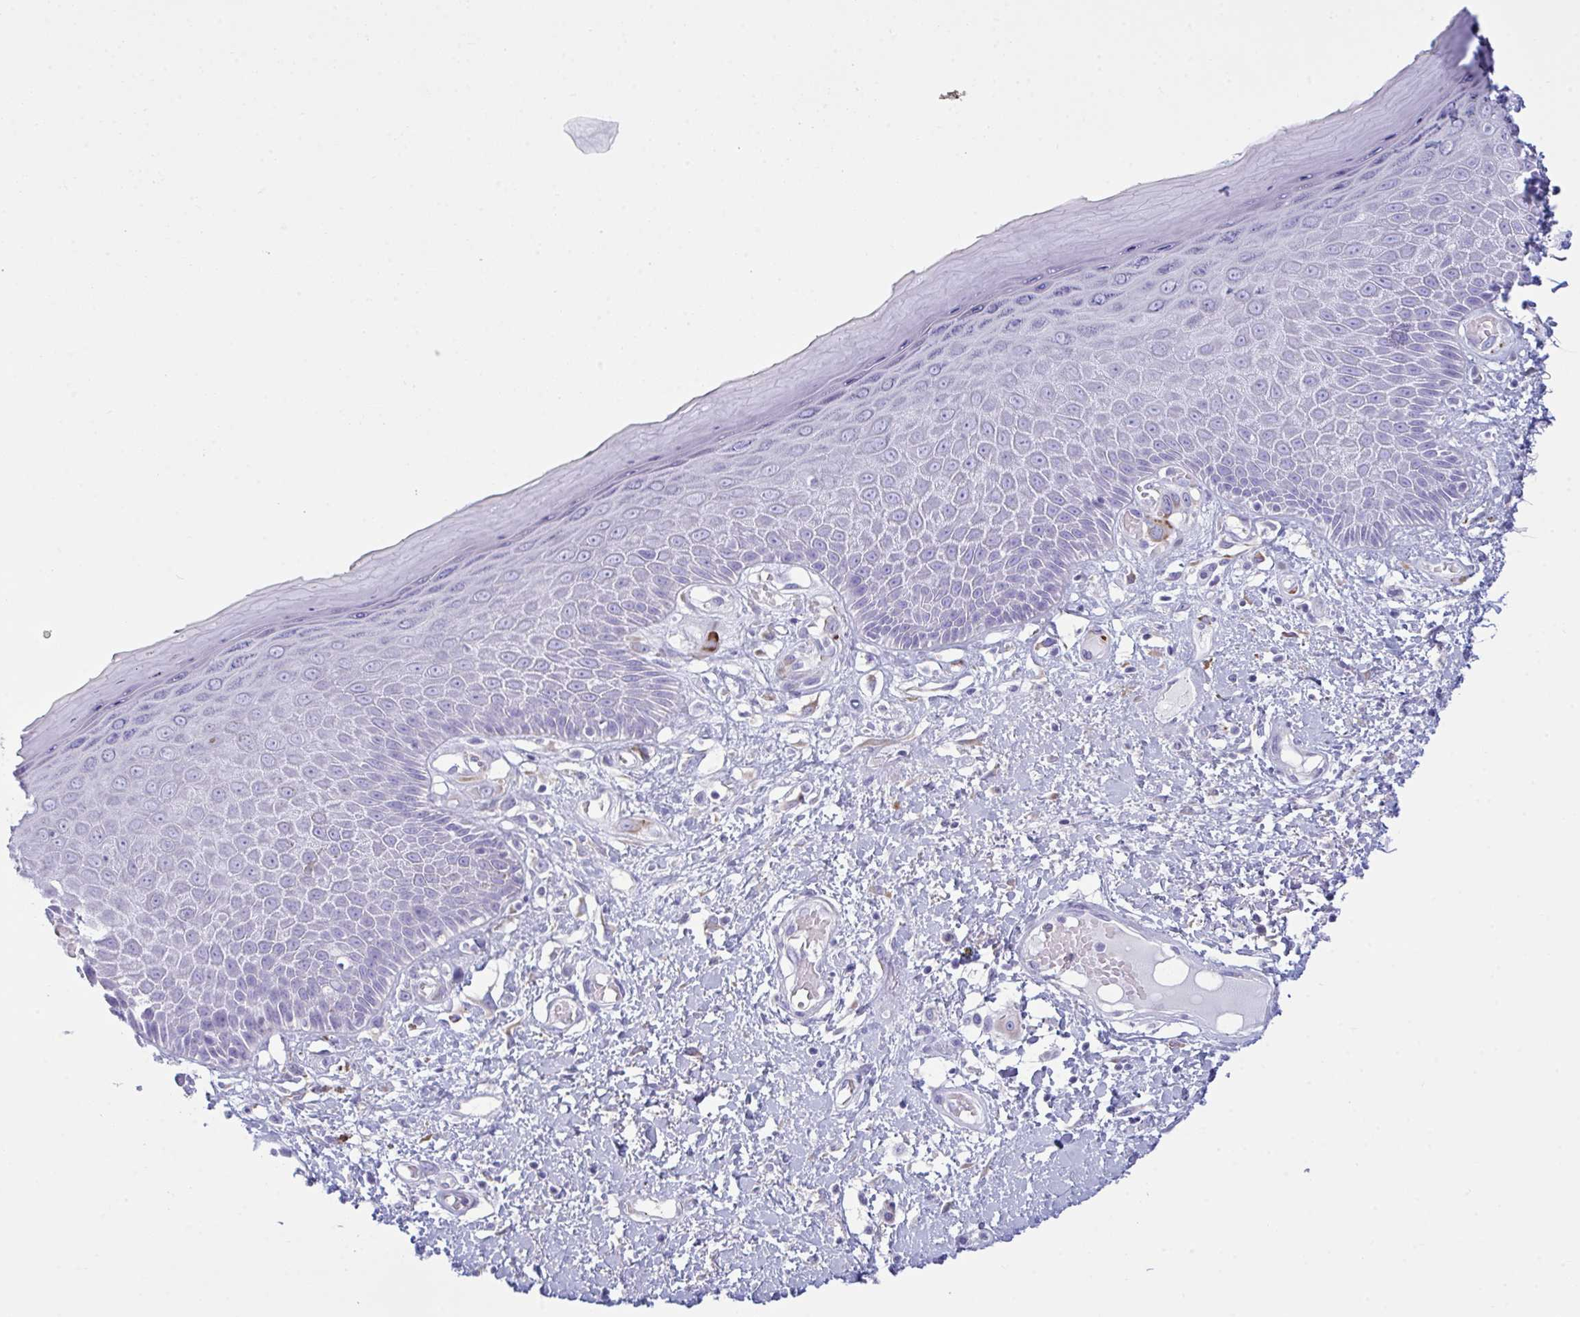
{"staining": {"intensity": "strong", "quantity": "<25%", "location": "cytoplasmic/membranous"}, "tissue": "skin", "cell_type": "Epidermal cells", "image_type": "normal", "snomed": [{"axis": "morphology", "description": "Normal tissue, NOS"}, {"axis": "topography", "description": "Anal"}, {"axis": "topography", "description": "Peripheral nerve tissue"}], "caption": "A high-resolution histopathology image shows immunohistochemistry (IHC) staining of benign skin, which shows strong cytoplasmic/membranous expression in approximately <25% of epidermal cells.", "gene": "BBS1", "patient": {"sex": "male", "age": 78}}